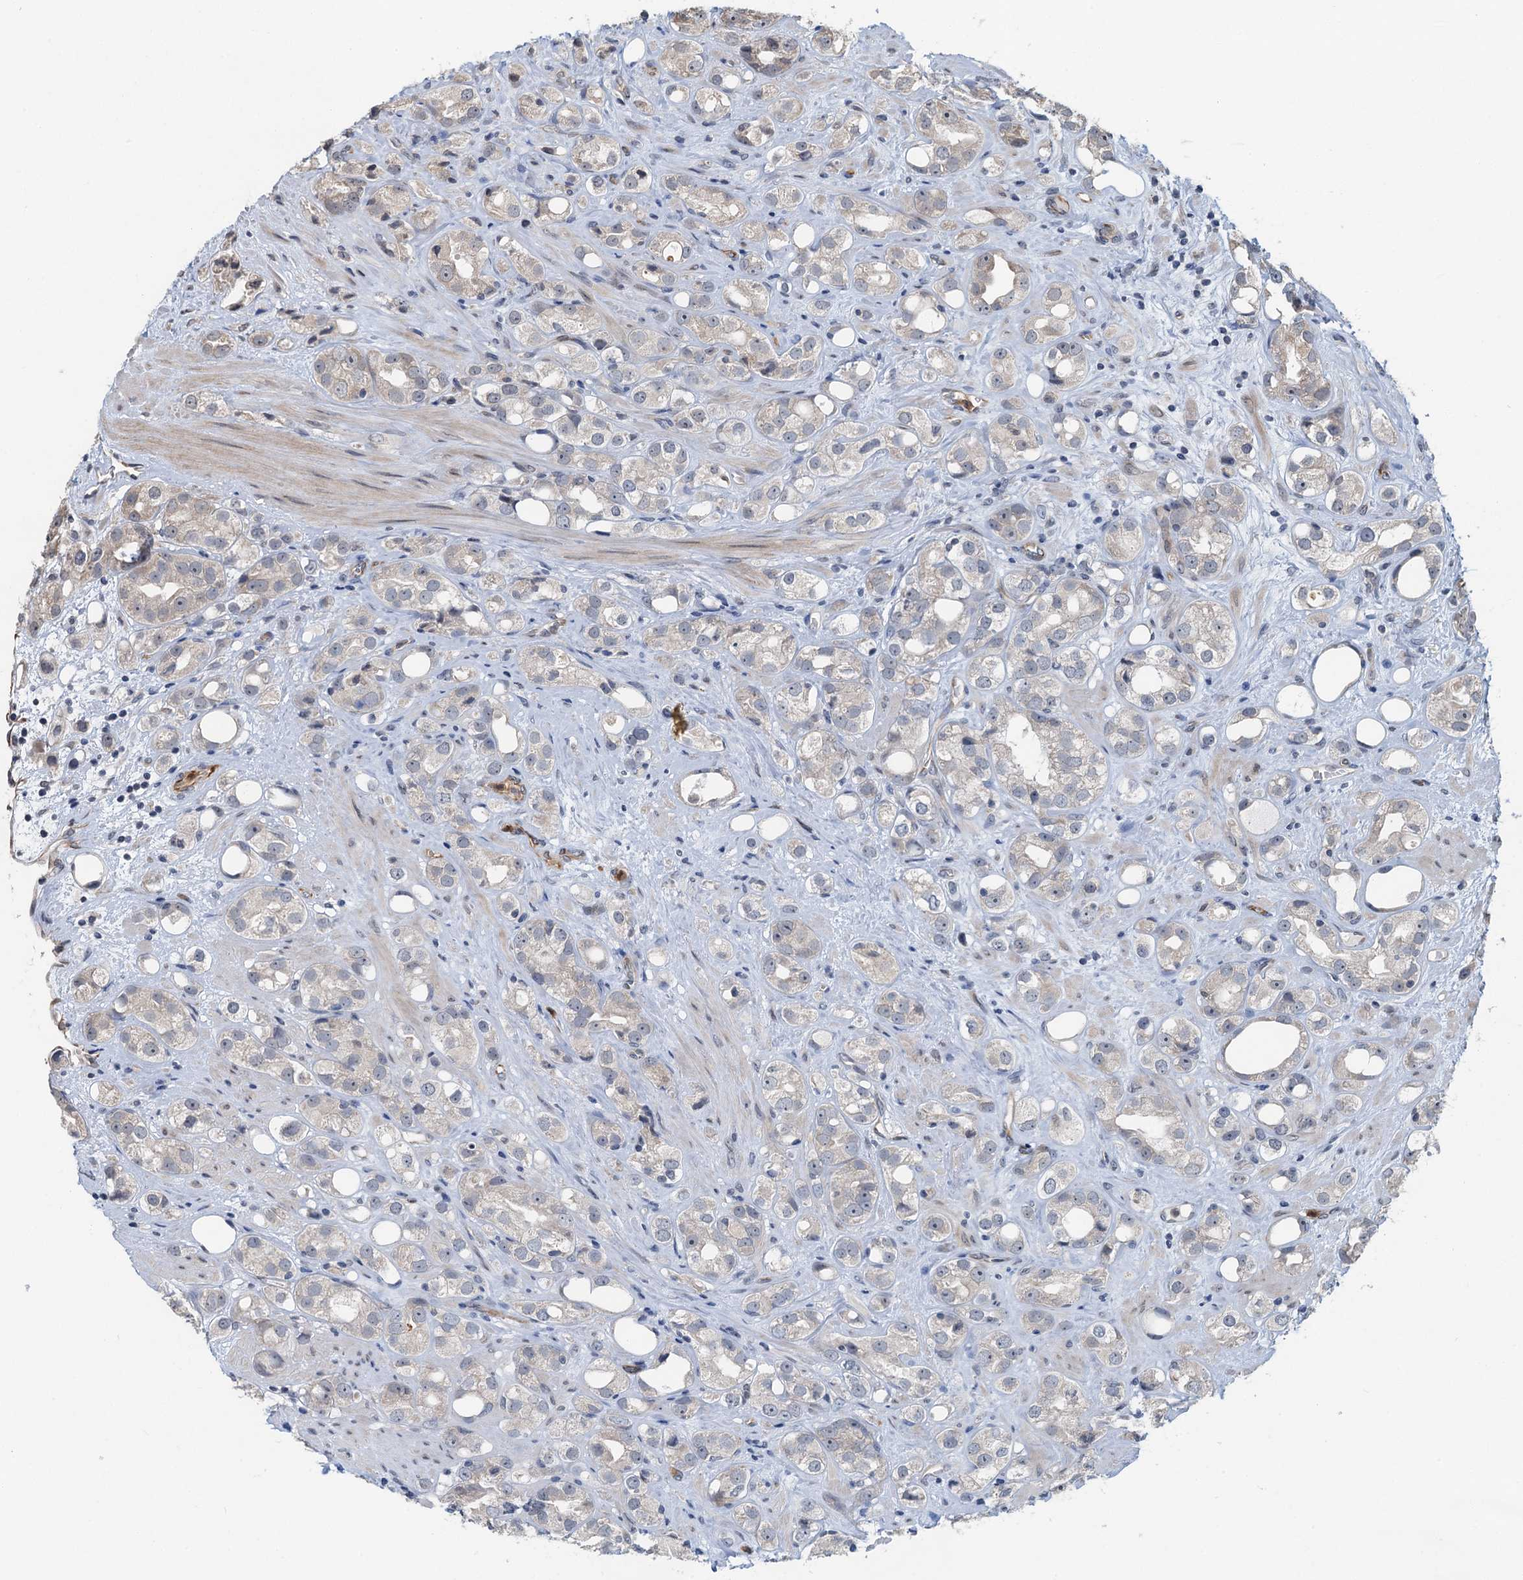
{"staining": {"intensity": "negative", "quantity": "none", "location": "none"}, "tissue": "prostate cancer", "cell_type": "Tumor cells", "image_type": "cancer", "snomed": [{"axis": "morphology", "description": "Adenocarcinoma, NOS"}, {"axis": "topography", "description": "Prostate"}], "caption": "IHC histopathology image of prostate cancer (adenocarcinoma) stained for a protein (brown), which reveals no expression in tumor cells. Brightfield microscopy of immunohistochemistry (IHC) stained with DAB (3,3'-diaminobenzidine) (brown) and hematoxylin (blue), captured at high magnification.", "gene": "WHAMM", "patient": {"sex": "male", "age": 79}}